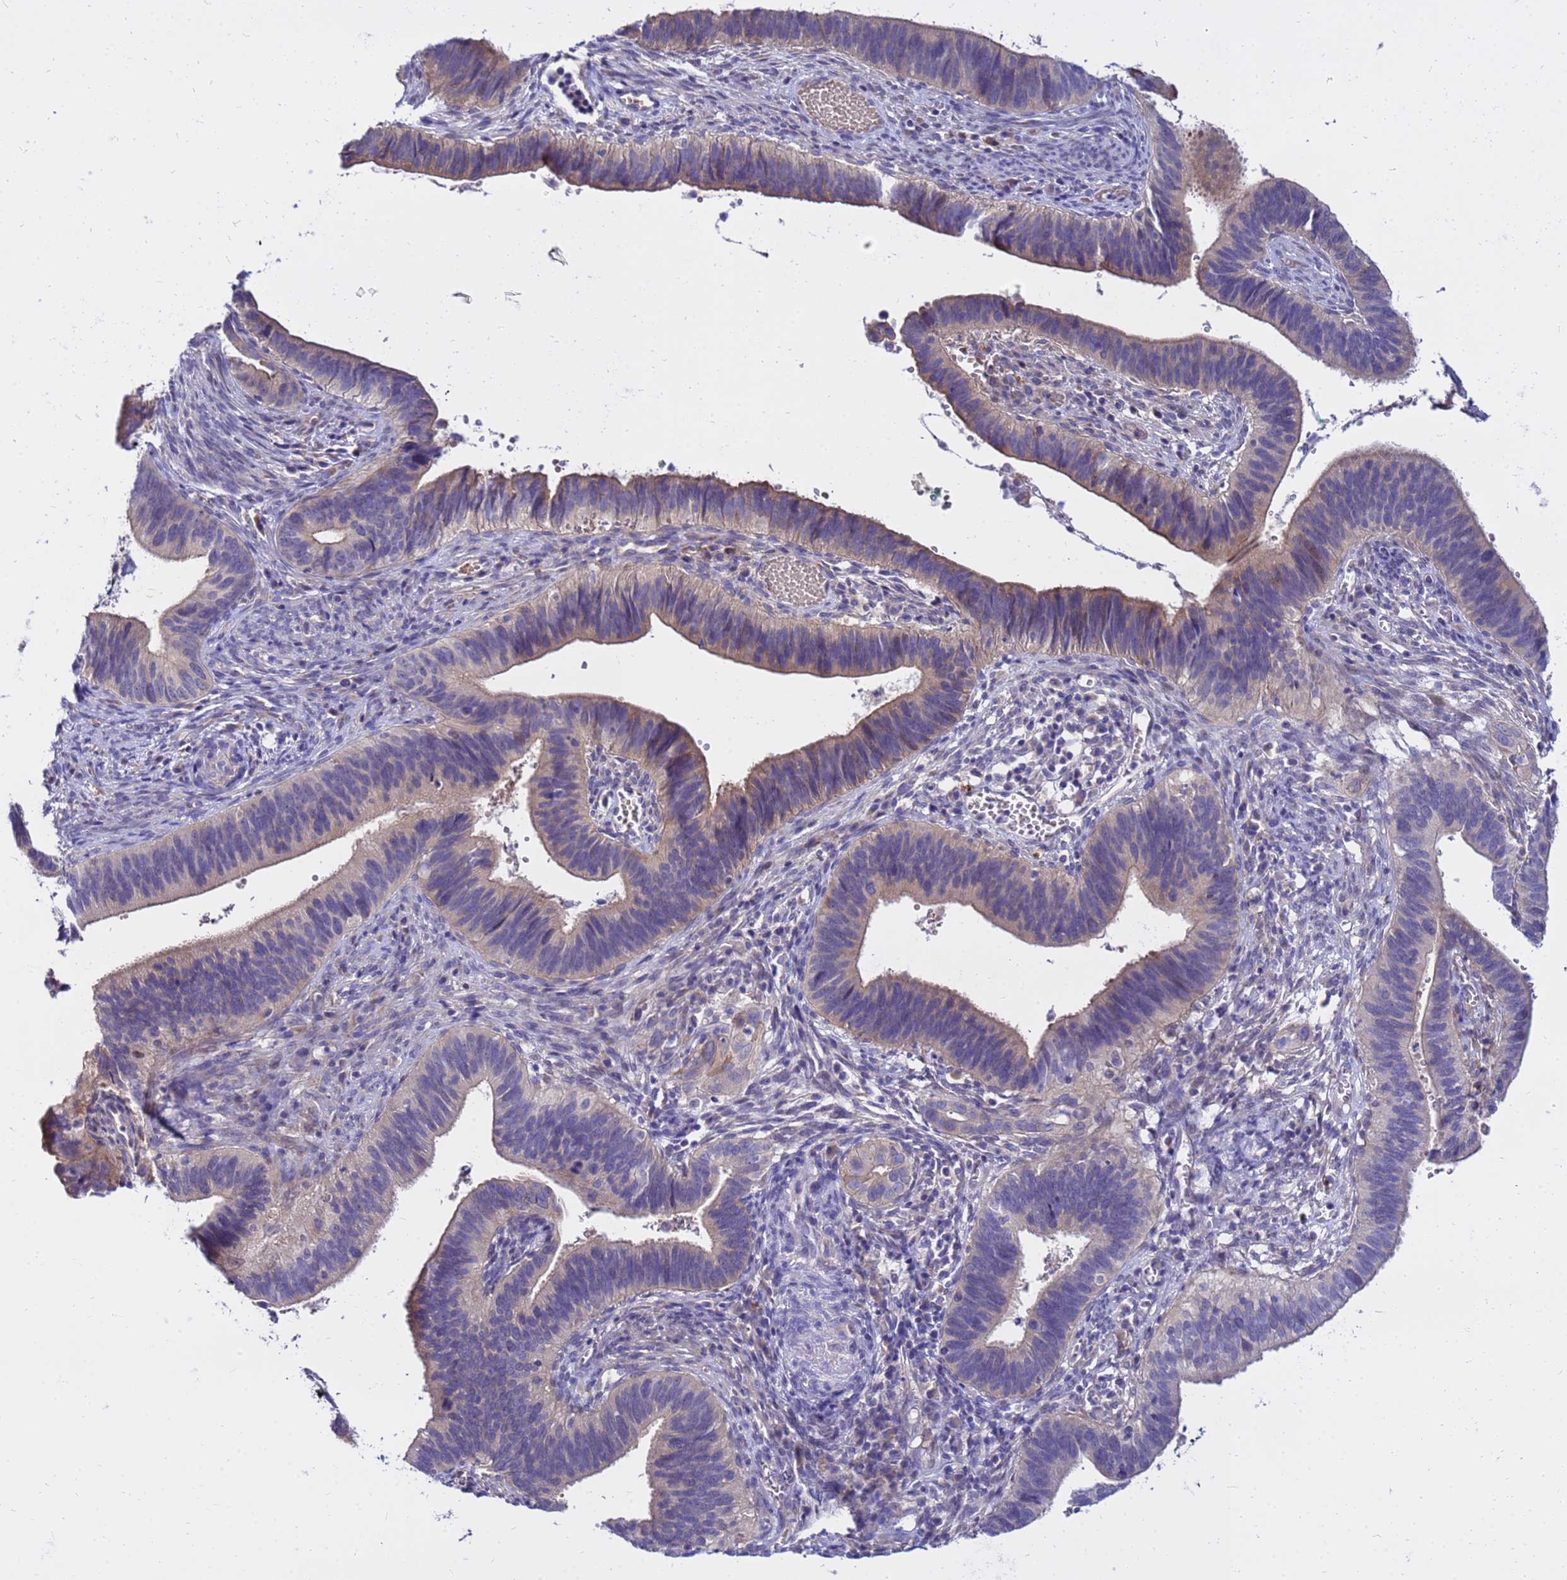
{"staining": {"intensity": "weak", "quantity": "25%-75%", "location": "cytoplasmic/membranous"}, "tissue": "cervical cancer", "cell_type": "Tumor cells", "image_type": "cancer", "snomed": [{"axis": "morphology", "description": "Adenocarcinoma, NOS"}, {"axis": "topography", "description": "Cervix"}], "caption": "Cervical cancer (adenocarcinoma) tissue displays weak cytoplasmic/membranous staining in approximately 25%-75% of tumor cells", "gene": "HERC5", "patient": {"sex": "female", "age": 42}}